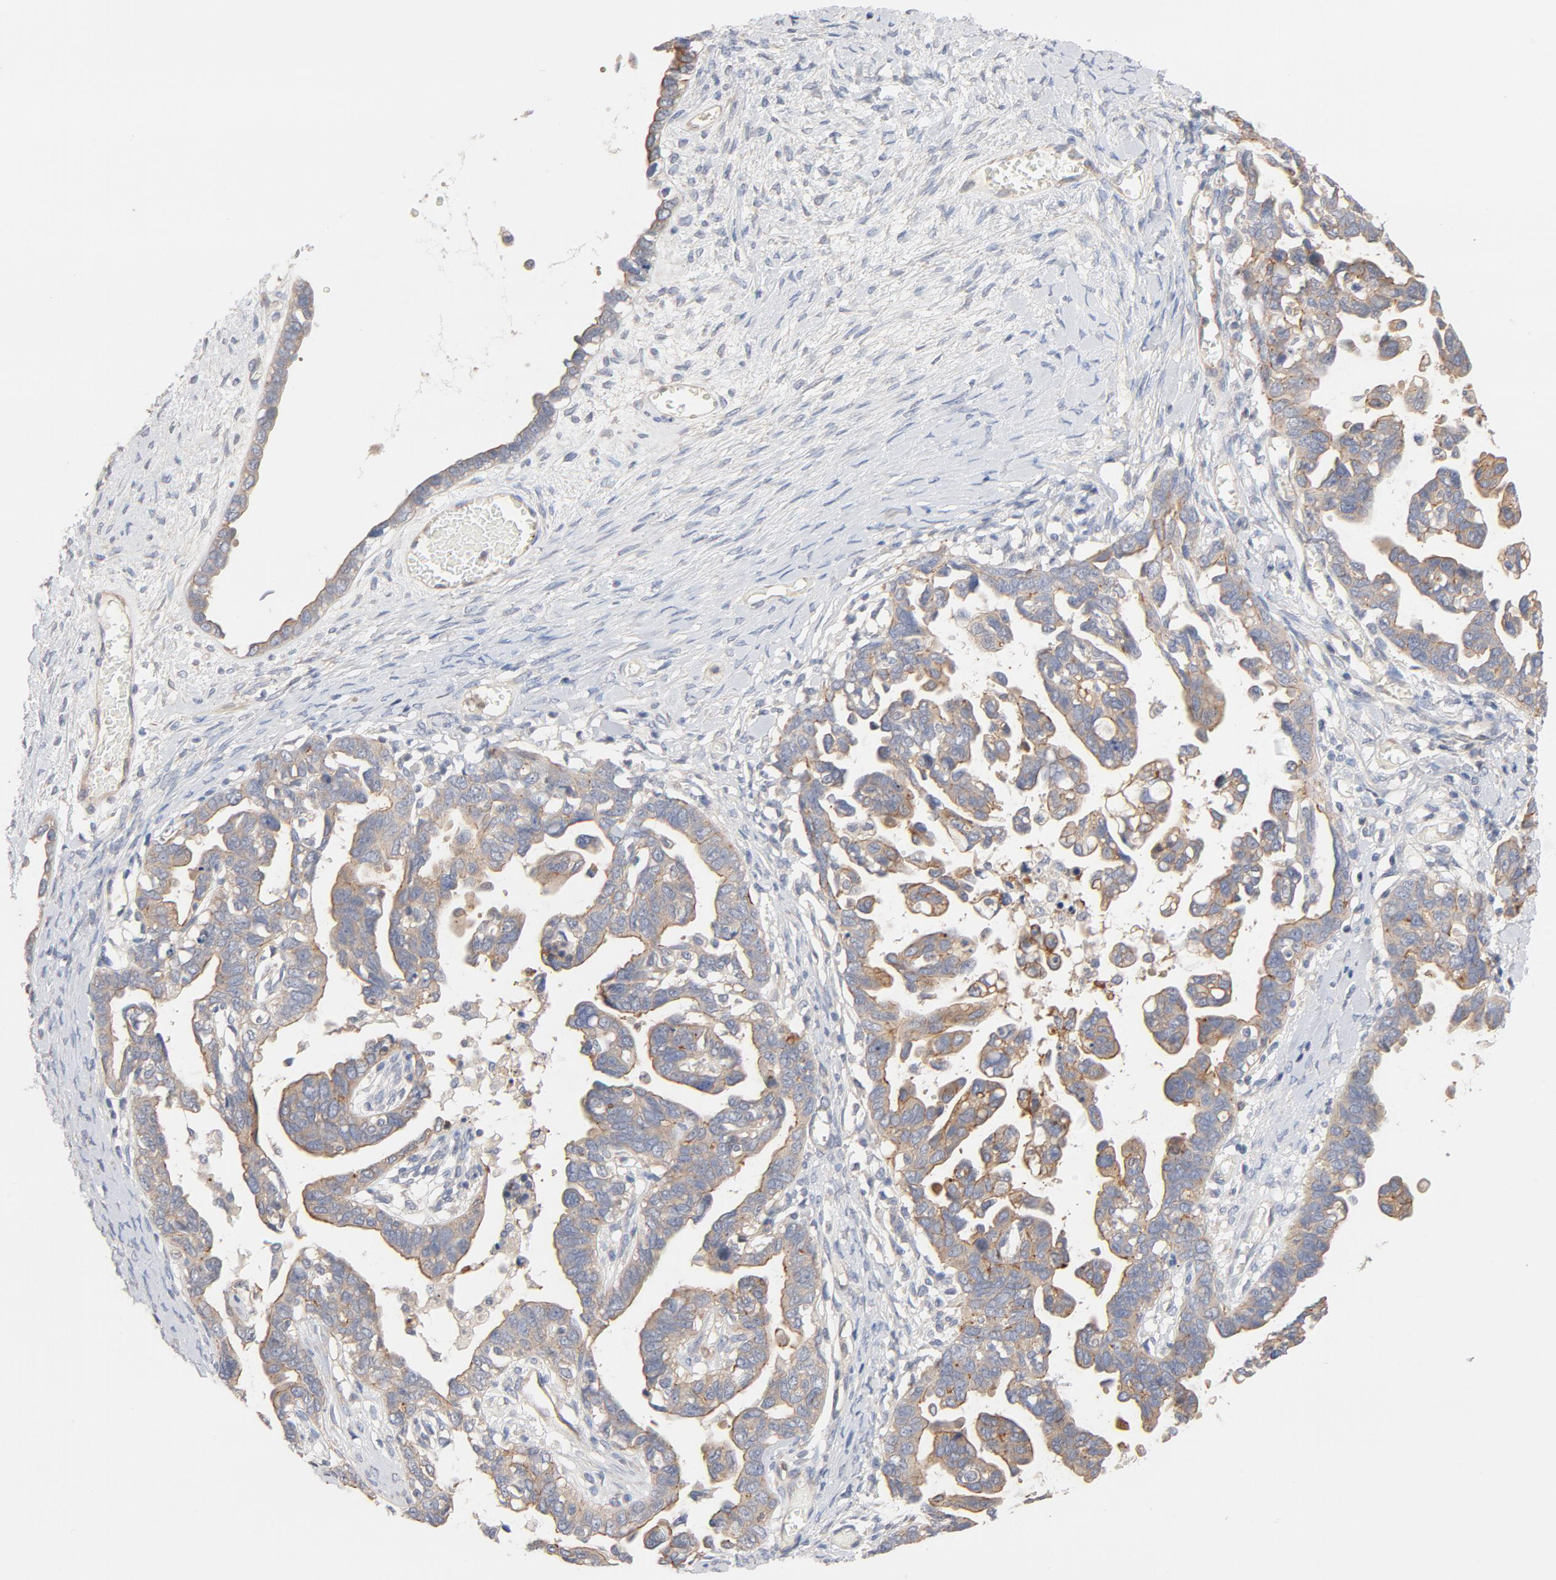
{"staining": {"intensity": "strong", "quantity": ">75%", "location": "cytoplasmic/membranous"}, "tissue": "ovarian cancer", "cell_type": "Tumor cells", "image_type": "cancer", "snomed": [{"axis": "morphology", "description": "Cystadenocarcinoma, serous, NOS"}, {"axis": "topography", "description": "Ovary"}], "caption": "Tumor cells reveal strong cytoplasmic/membranous positivity in about >75% of cells in ovarian cancer (serous cystadenocarcinoma). Immunohistochemistry (ihc) stains the protein in brown and the nuclei are stained blue.", "gene": "STRN3", "patient": {"sex": "female", "age": 69}}